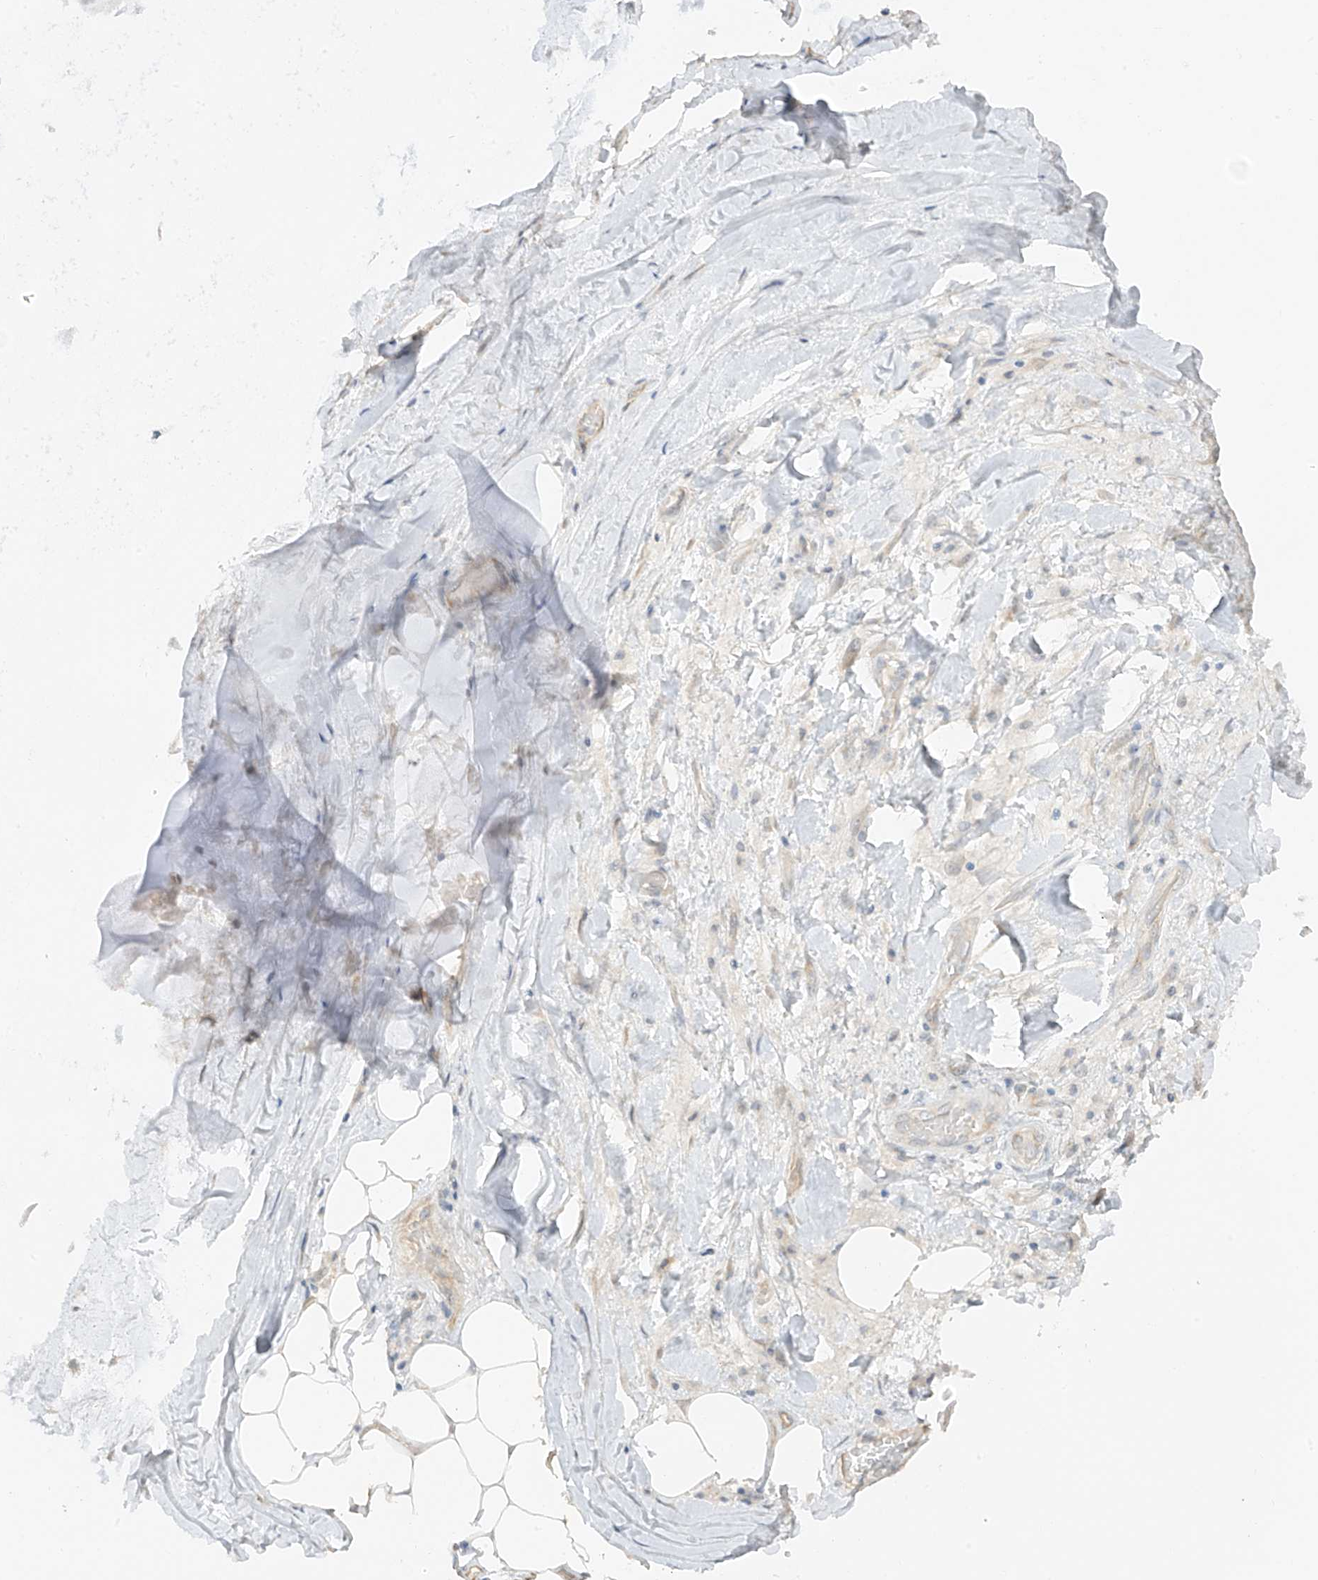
{"staining": {"intensity": "weak", "quantity": ">75%", "location": "cytoplasmic/membranous"}, "tissue": "adipose tissue", "cell_type": "Adipocytes", "image_type": "normal", "snomed": [{"axis": "morphology", "description": "Normal tissue, NOS"}, {"axis": "morphology", "description": "Squamous cell carcinoma, NOS"}, {"axis": "topography", "description": "Lymph node"}, {"axis": "topography", "description": "Bronchus"}, {"axis": "topography", "description": "Lung"}], "caption": "IHC image of normal human adipose tissue stained for a protein (brown), which displays low levels of weak cytoplasmic/membranous staining in about >75% of adipocytes.", "gene": "DCDC2", "patient": {"sex": "male", "age": 66}}